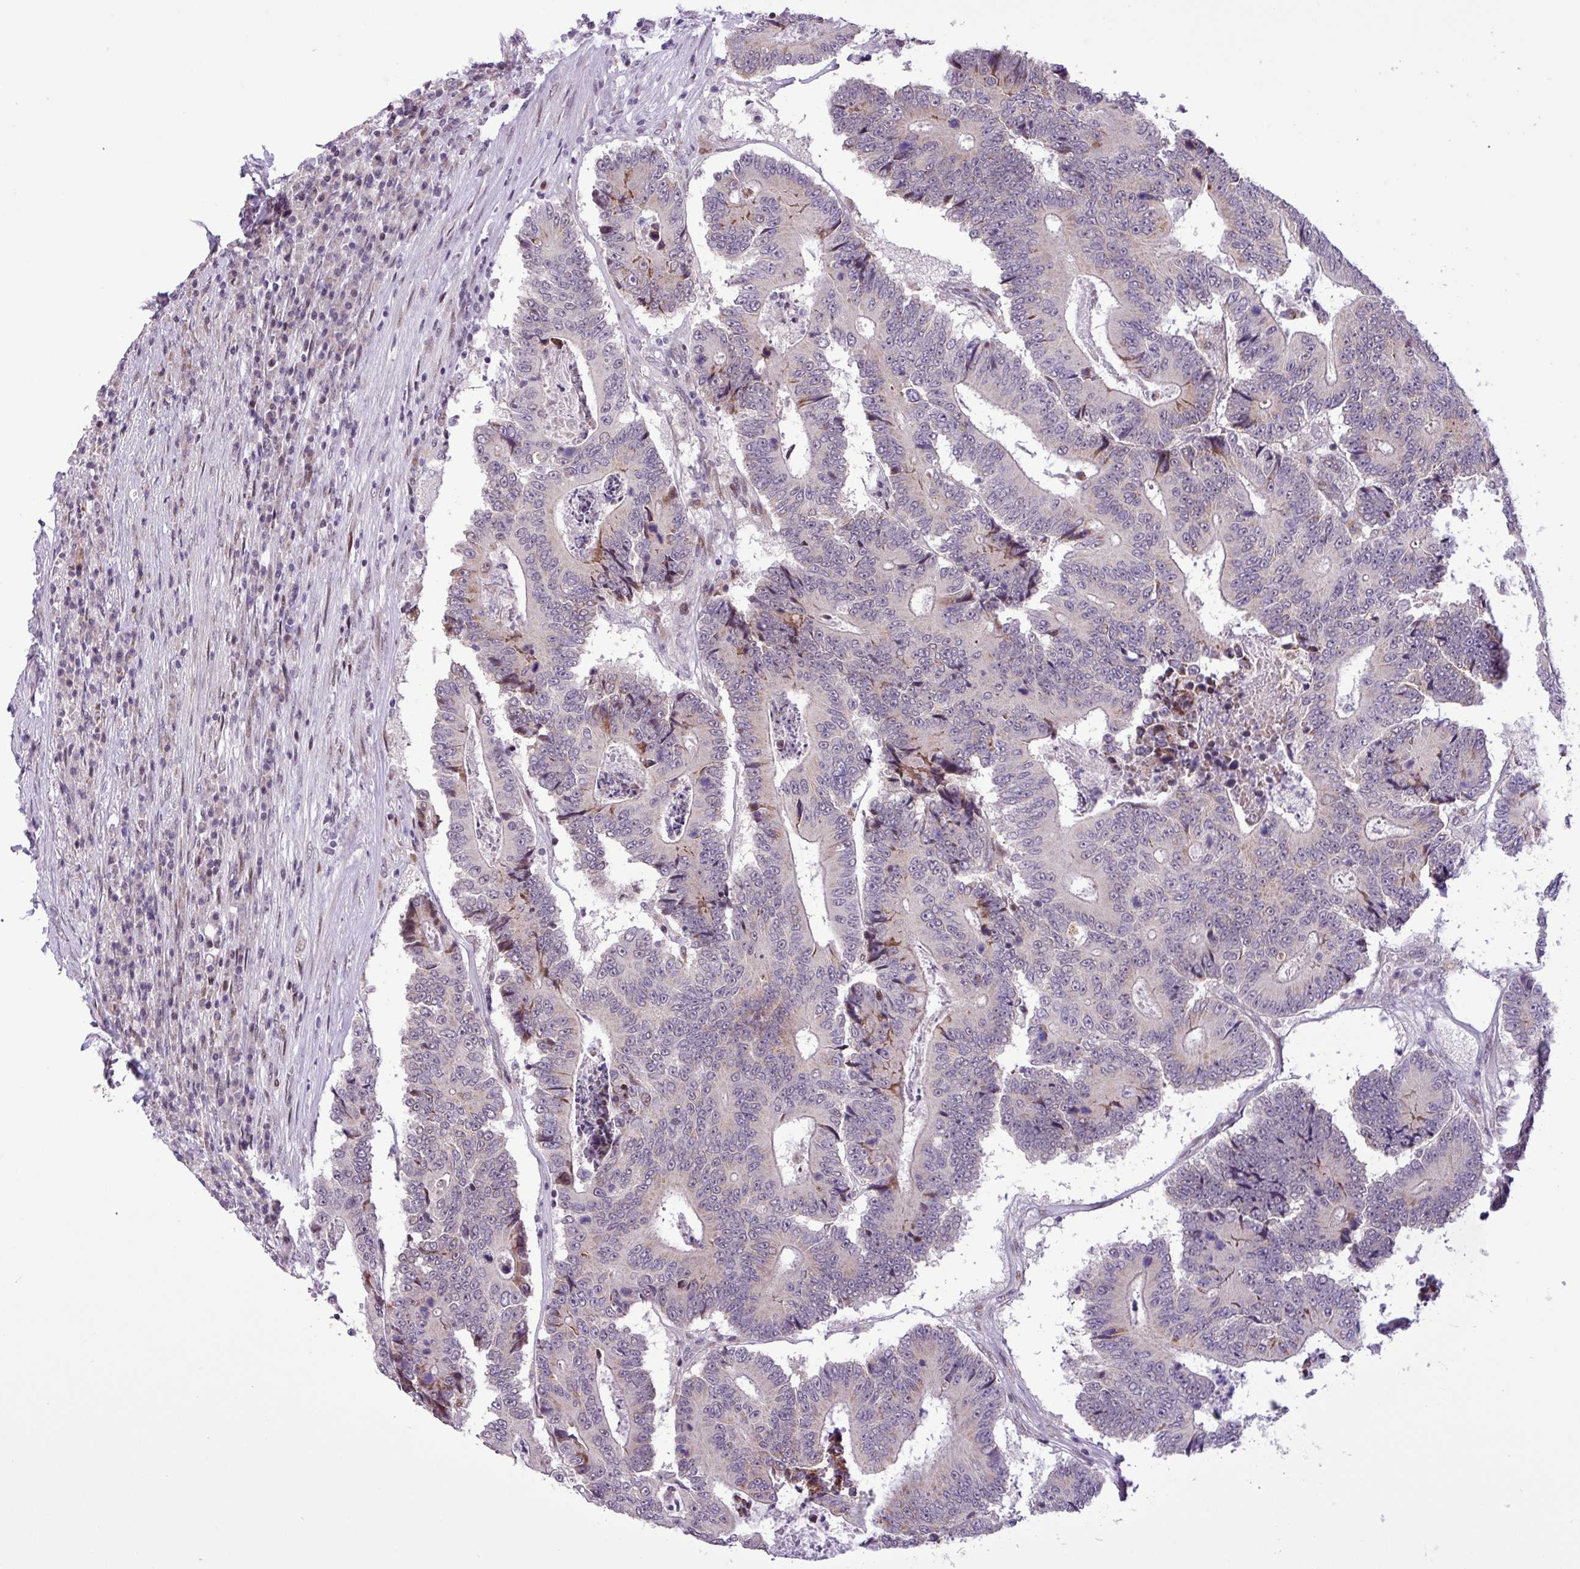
{"staining": {"intensity": "negative", "quantity": "none", "location": "none"}, "tissue": "colorectal cancer", "cell_type": "Tumor cells", "image_type": "cancer", "snomed": [{"axis": "morphology", "description": "Adenocarcinoma, NOS"}, {"axis": "topography", "description": "Colon"}], "caption": "High magnification brightfield microscopy of colorectal cancer (adenocarcinoma) stained with DAB (3,3'-diaminobenzidine) (brown) and counterstained with hematoxylin (blue): tumor cells show no significant positivity.", "gene": "ZNF354A", "patient": {"sex": "male", "age": 83}}